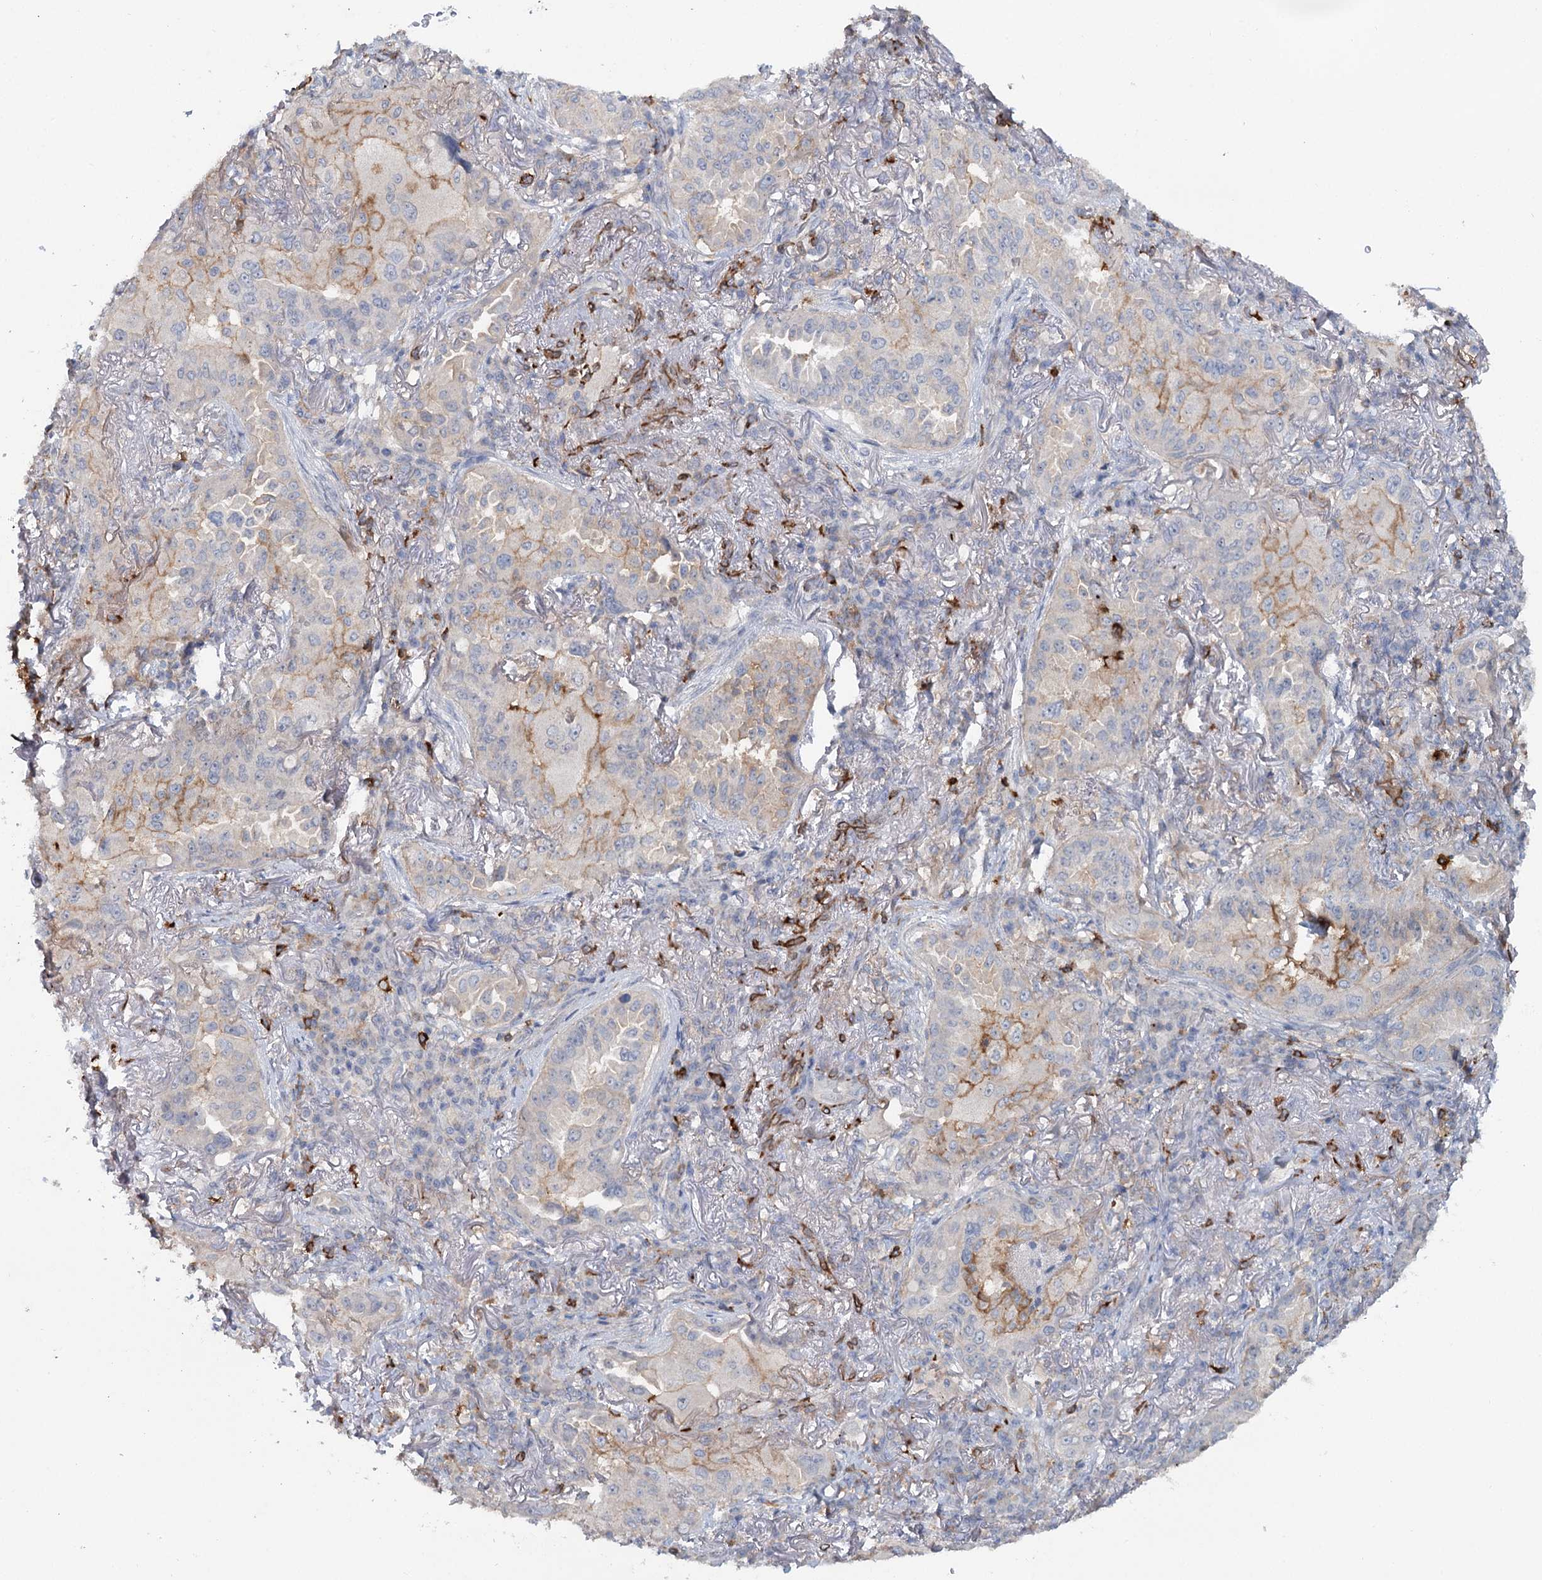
{"staining": {"intensity": "moderate", "quantity": "<25%", "location": "cytoplasmic/membranous"}, "tissue": "lung cancer", "cell_type": "Tumor cells", "image_type": "cancer", "snomed": [{"axis": "morphology", "description": "Adenocarcinoma, NOS"}, {"axis": "topography", "description": "Lung"}], "caption": "Immunohistochemical staining of lung cancer (adenocarcinoma) demonstrates moderate cytoplasmic/membranous protein positivity in about <25% of tumor cells. The protein of interest is stained brown, and the nuclei are stained in blue (DAB IHC with brightfield microscopy, high magnification).", "gene": "ALDH3B1", "patient": {"sex": "female", "age": 69}}